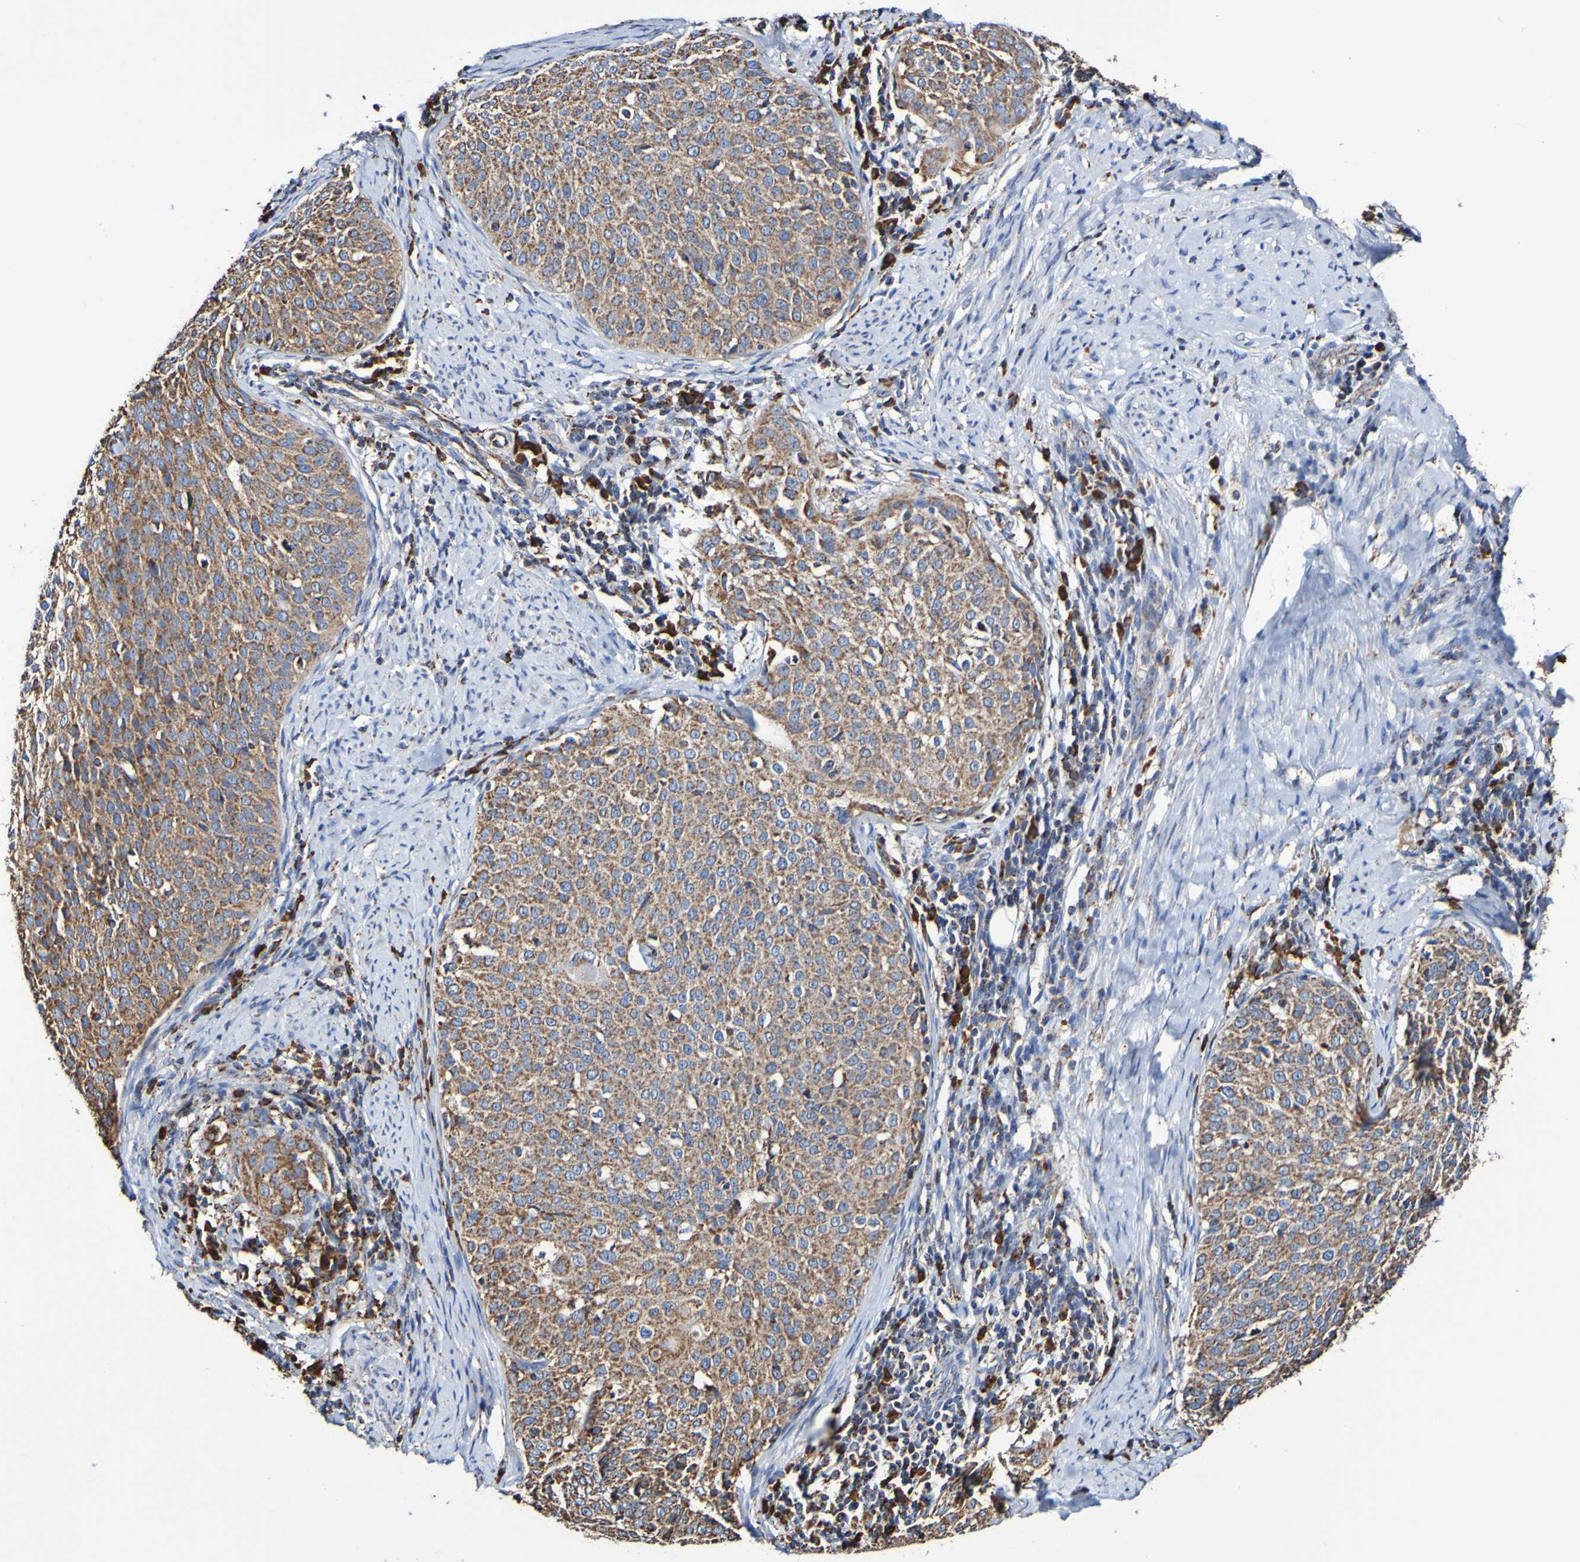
{"staining": {"intensity": "moderate", "quantity": ">75%", "location": "cytoplasmic/membranous"}, "tissue": "cervical cancer", "cell_type": "Tumor cells", "image_type": "cancer", "snomed": [{"axis": "morphology", "description": "Squamous cell carcinoma, NOS"}, {"axis": "topography", "description": "Cervix"}], "caption": "A medium amount of moderate cytoplasmic/membranous positivity is appreciated in about >75% of tumor cells in cervical cancer (squamous cell carcinoma) tissue.", "gene": "IL18R1", "patient": {"sex": "female", "age": 51}}